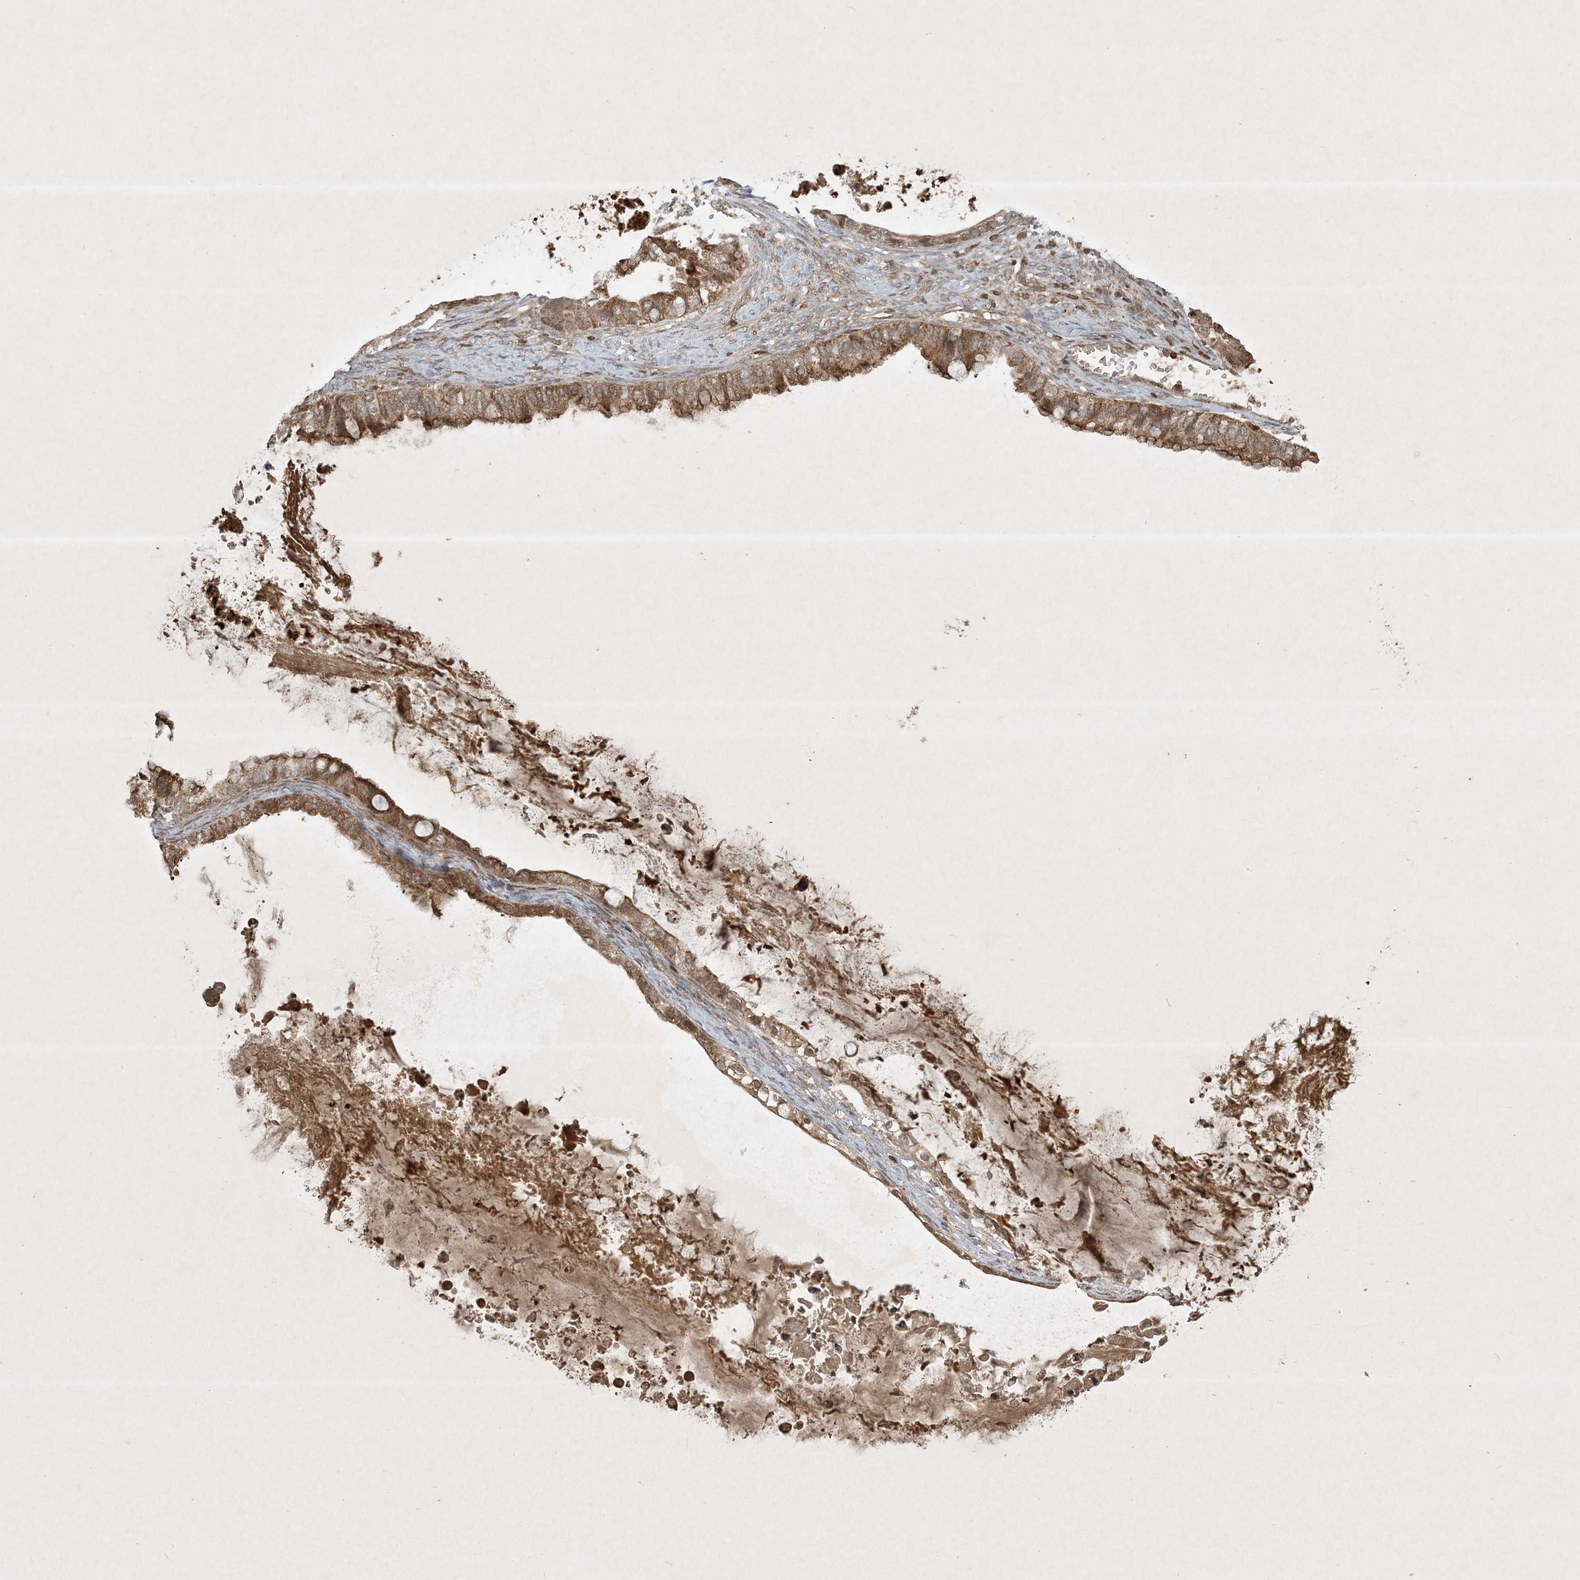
{"staining": {"intensity": "moderate", "quantity": ">75%", "location": "cytoplasmic/membranous"}, "tissue": "ovarian cancer", "cell_type": "Tumor cells", "image_type": "cancer", "snomed": [{"axis": "morphology", "description": "Cystadenocarcinoma, mucinous, NOS"}, {"axis": "topography", "description": "Ovary"}], "caption": "Immunohistochemistry (IHC) of ovarian cancer shows medium levels of moderate cytoplasmic/membranous expression in approximately >75% of tumor cells.", "gene": "PLTP", "patient": {"sex": "female", "age": 80}}